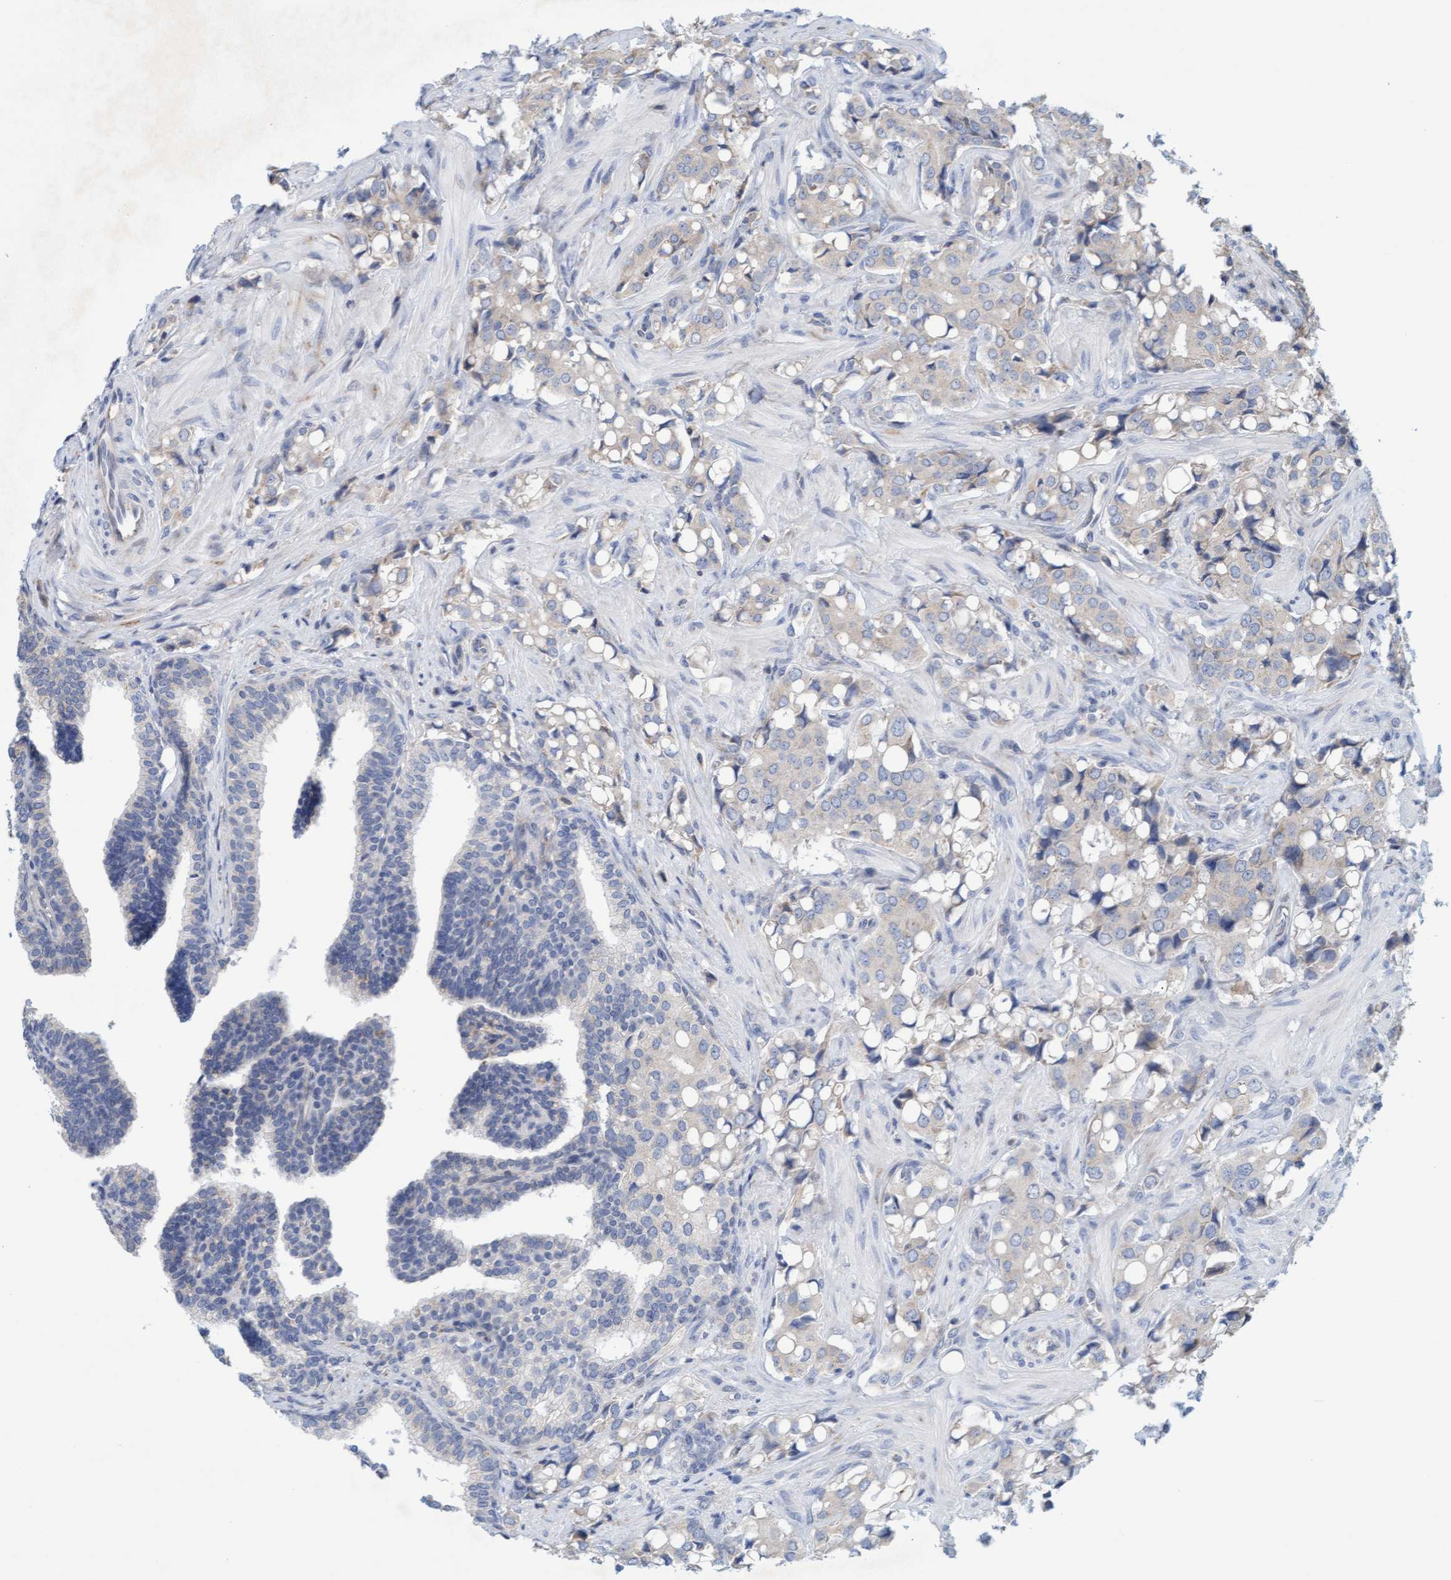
{"staining": {"intensity": "negative", "quantity": "none", "location": "none"}, "tissue": "prostate cancer", "cell_type": "Tumor cells", "image_type": "cancer", "snomed": [{"axis": "morphology", "description": "Adenocarcinoma, High grade"}, {"axis": "topography", "description": "Prostate"}], "caption": "High-grade adenocarcinoma (prostate) was stained to show a protein in brown. There is no significant positivity in tumor cells.", "gene": "SLC28A3", "patient": {"sex": "male", "age": 52}}